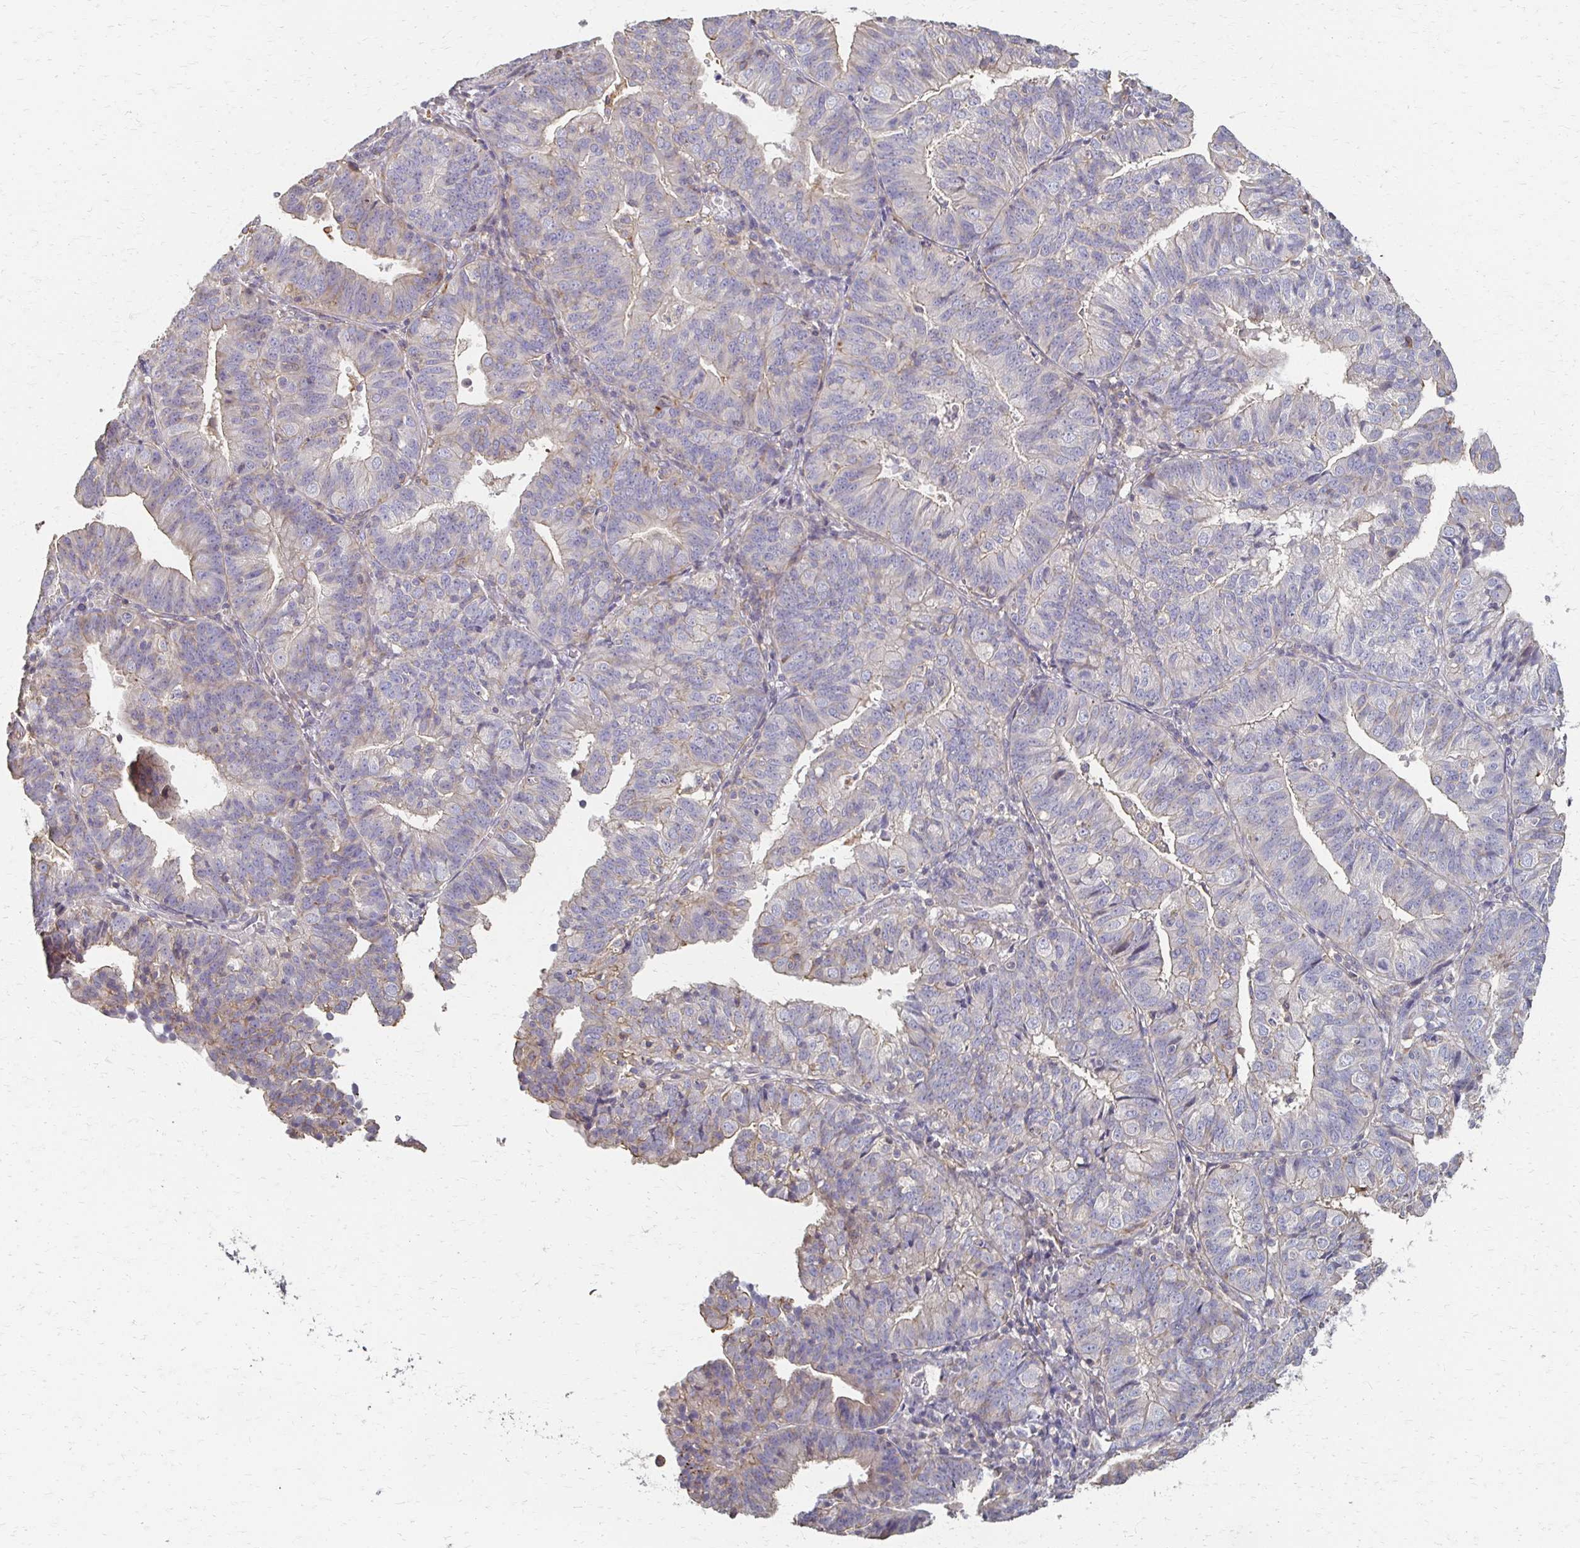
{"staining": {"intensity": "negative", "quantity": "none", "location": "none"}, "tissue": "endometrial cancer", "cell_type": "Tumor cells", "image_type": "cancer", "snomed": [{"axis": "morphology", "description": "Adenocarcinoma, NOS"}, {"axis": "topography", "description": "Endometrium"}], "caption": "High power microscopy image of an immunohistochemistry photomicrograph of endometrial cancer (adenocarcinoma), revealing no significant staining in tumor cells.", "gene": "C1QTNF7", "patient": {"sex": "female", "age": 56}}